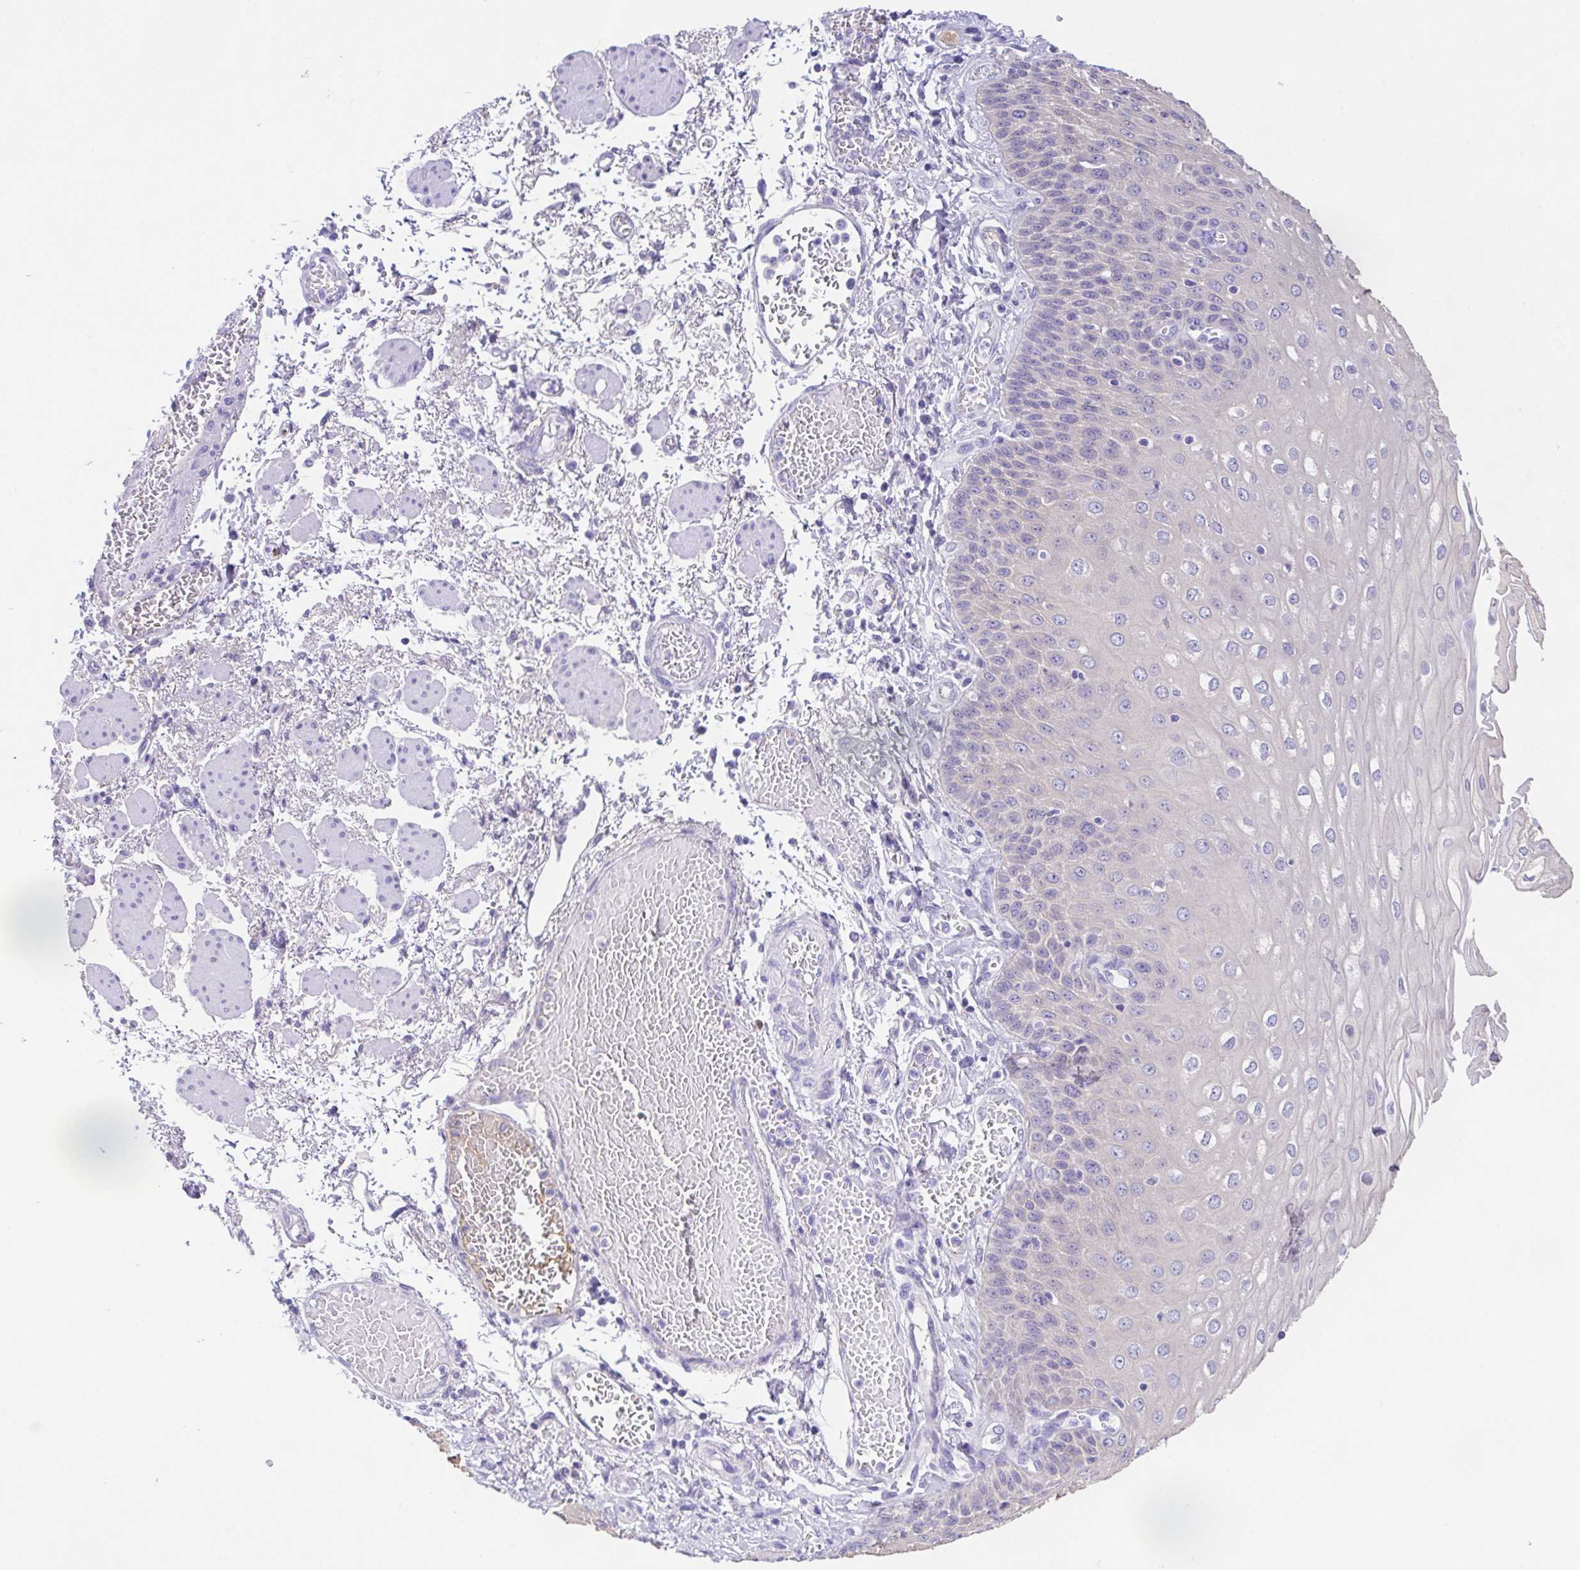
{"staining": {"intensity": "negative", "quantity": "none", "location": "none"}, "tissue": "esophagus", "cell_type": "Squamous epithelial cells", "image_type": "normal", "snomed": [{"axis": "morphology", "description": "Normal tissue, NOS"}, {"axis": "morphology", "description": "Adenocarcinoma, NOS"}, {"axis": "topography", "description": "Esophagus"}], "caption": "Immunohistochemistry of benign esophagus displays no positivity in squamous epithelial cells.", "gene": "SPATA4", "patient": {"sex": "male", "age": 81}}